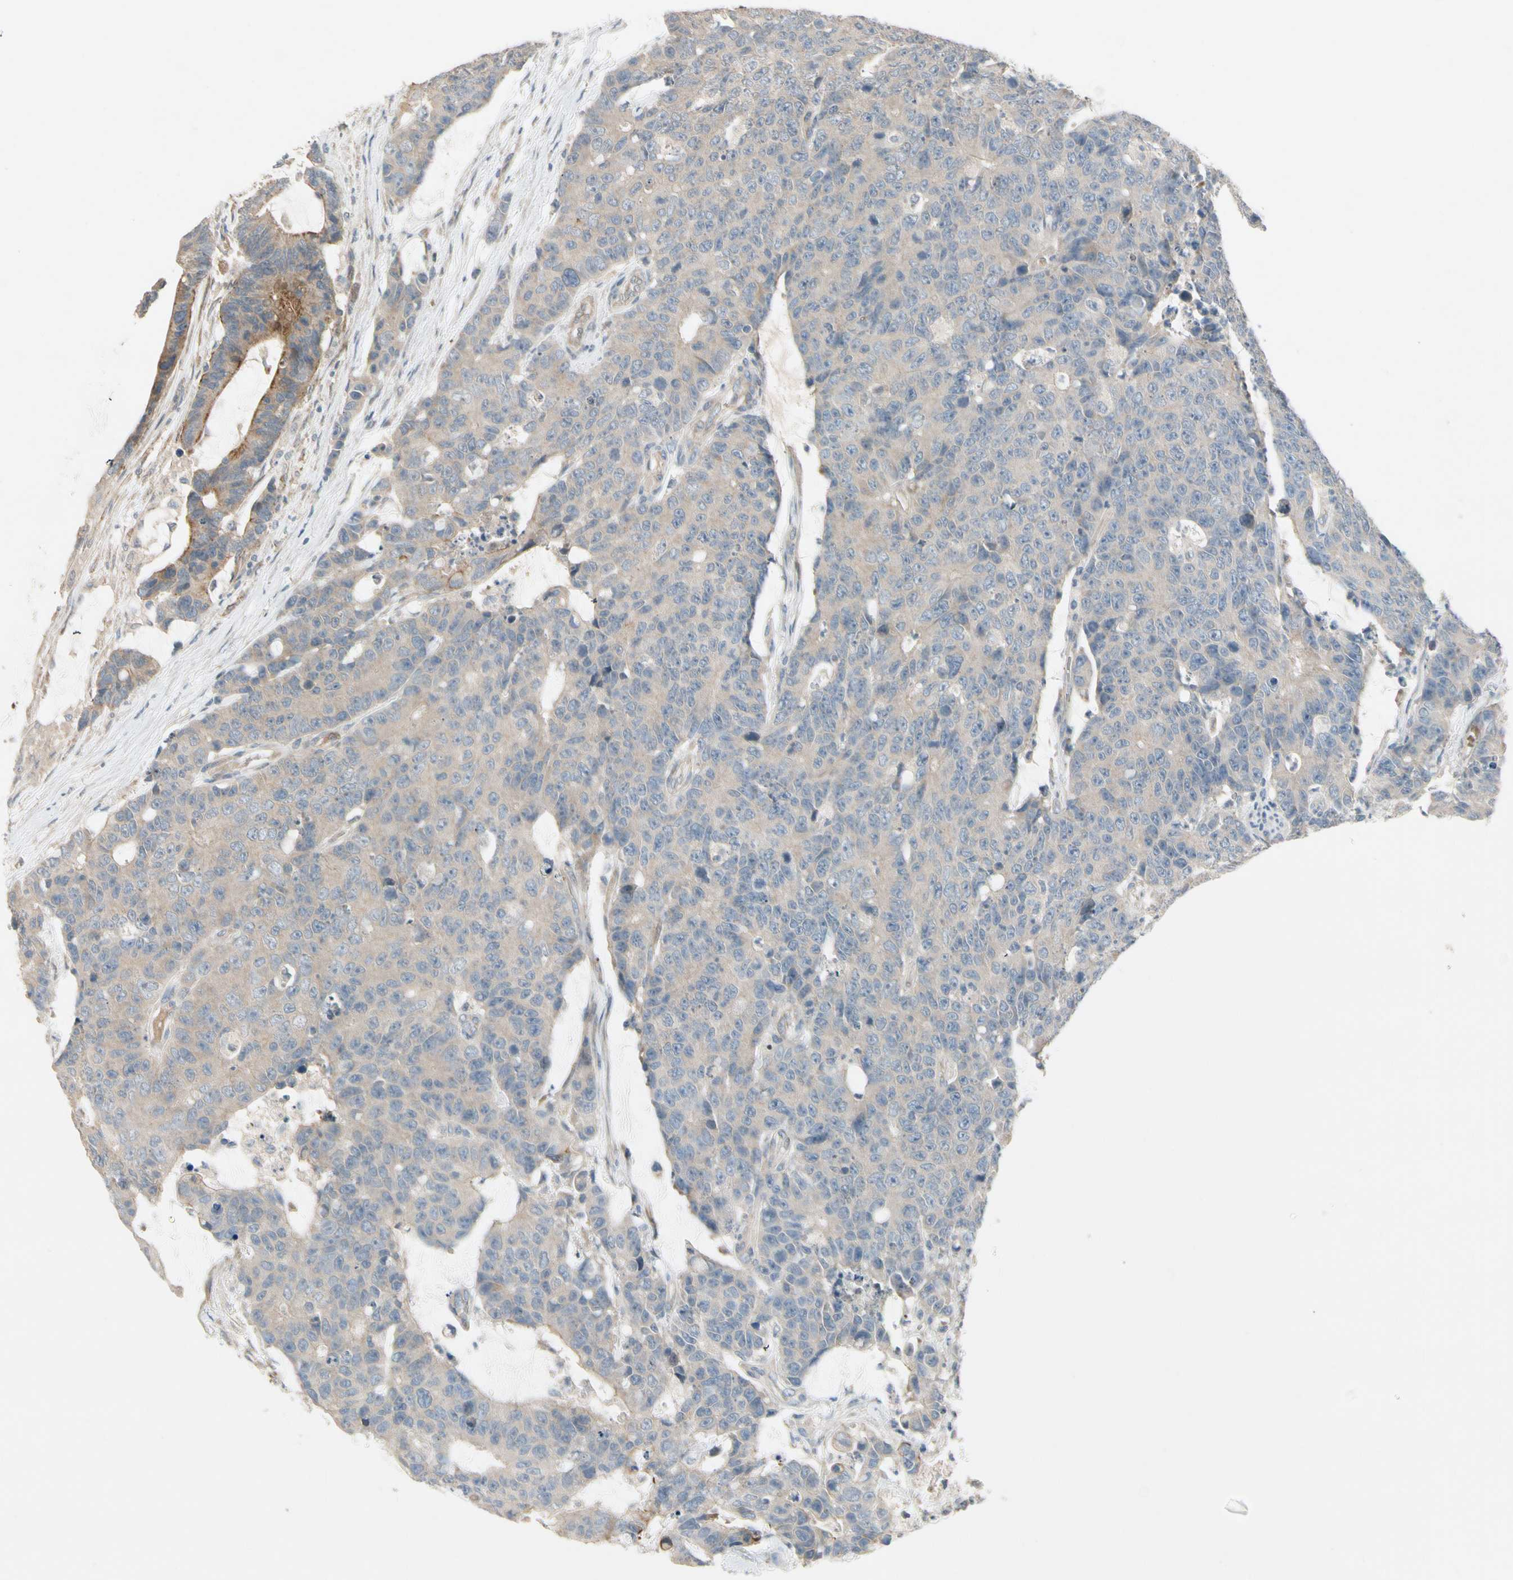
{"staining": {"intensity": "weak", "quantity": ">75%", "location": "cytoplasmic/membranous"}, "tissue": "colorectal cancer", "cell_type": "Tumor cells", "image_type": "cancer", "snomed": [{"axis": "morphology", "description": "Adenocarcinoma, NOS"}, {"axis": "topography", "description": "Colon"}], "caption": "A brown stain highlights weak cytoplasmic/membranous expression of a protein in colorectal cancer (adenocarcinoma) tumor cells.", "gene": "PPP3CB", "patient": {"sex": "female", "age": 86}}